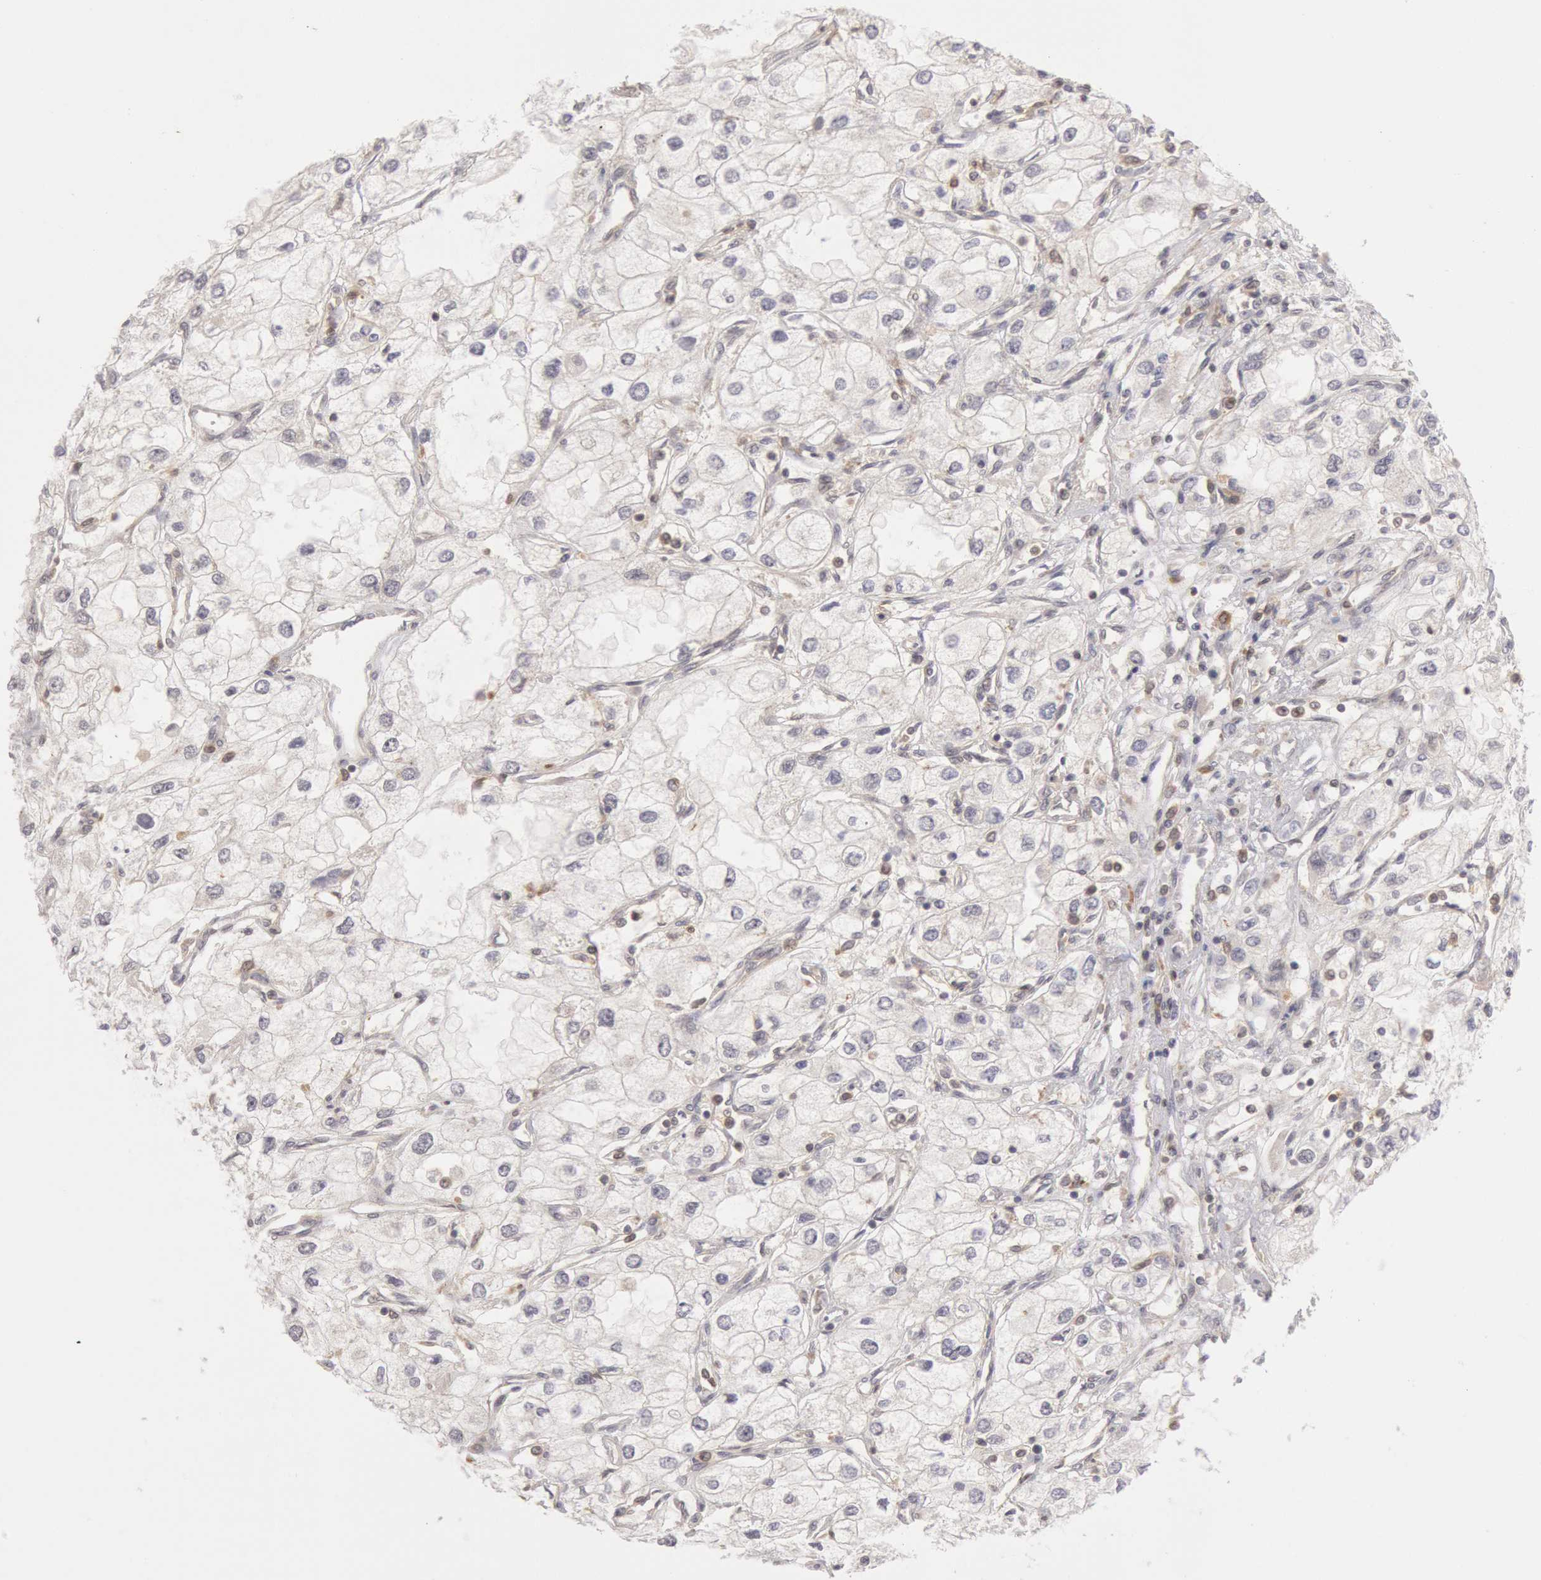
{"staining": {"intensity": "negative", "quantity": "none", "location": "none"}, "tissue": "renal cancer", "cell_type": "Tumor cells", "image_type": "cancer", "snomed": [{"axis": "morphology", "description": "Adenocarcinoma, NOS"}, {"axis": "topography", "description": "Kidney"}], "caption": "DAB (3,3'-diaminobenzidine) immunohistochemical staining of human renal cancer (adenocarcinoma) demonstrates no significant positivity in tumor cells.", "gene": "PLA2G6", "patient": {"sex": "male", "age": 57}}